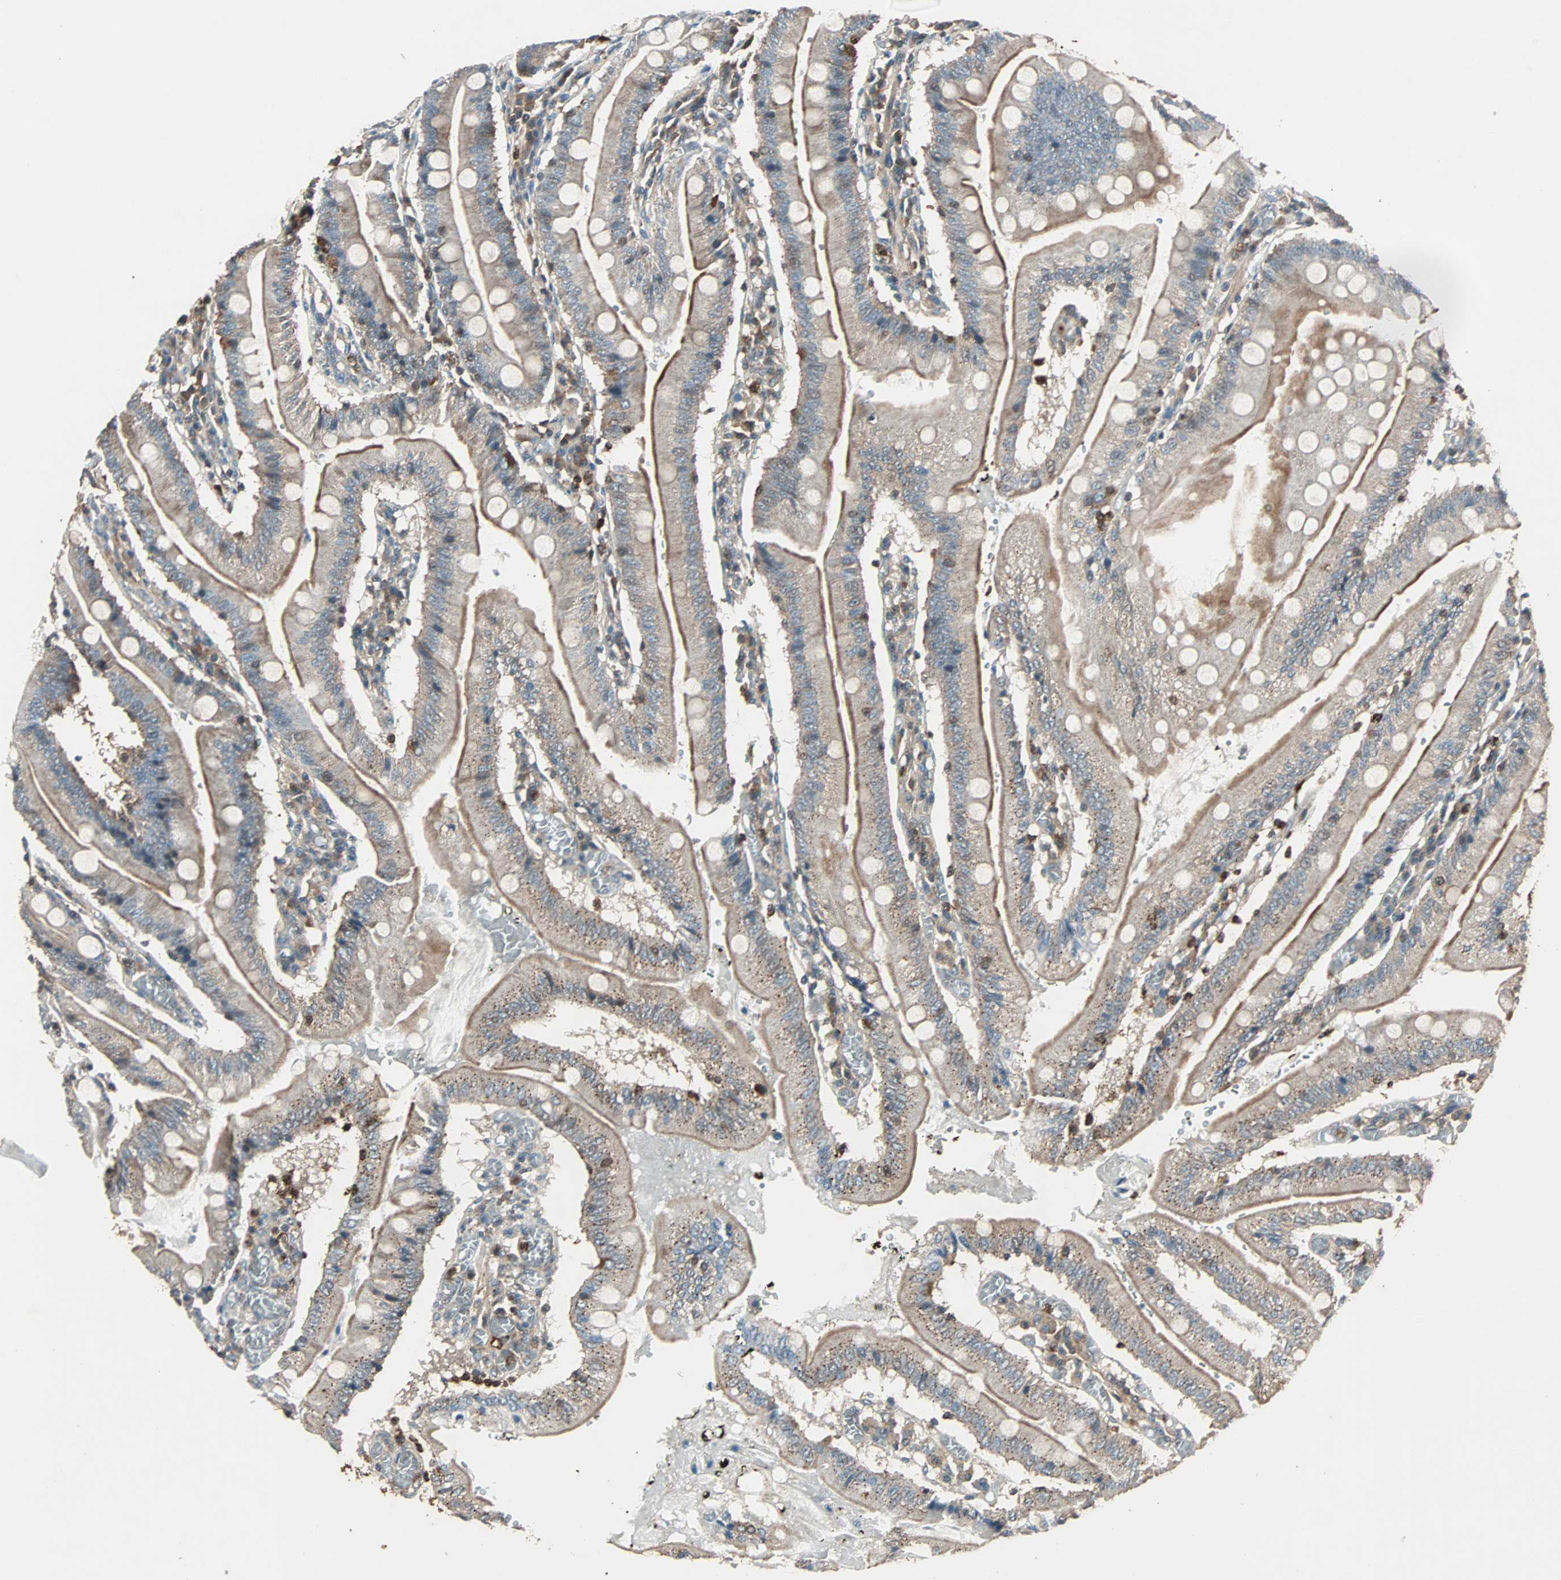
{"staining": {"intensity": "moderate", "quantity": ">75%", "location": "cytoplasmic/membranous"}, "tissue": "small intestine", "cell_type": "Glandular cells", "image_type": "normal", "snomed": [{"axis": "morphology", "description": "Normal tissue, NOS"}, {"axis": "topography", "description": "Small intestine"}], "caption": "Small intestine stained with a brown dye demonstrates moderate cytoplasmic/membranous positive positivity in about >75% of glandular cells.", "gene": "GCK", "patient": {"sex": "male", "age": 71}}